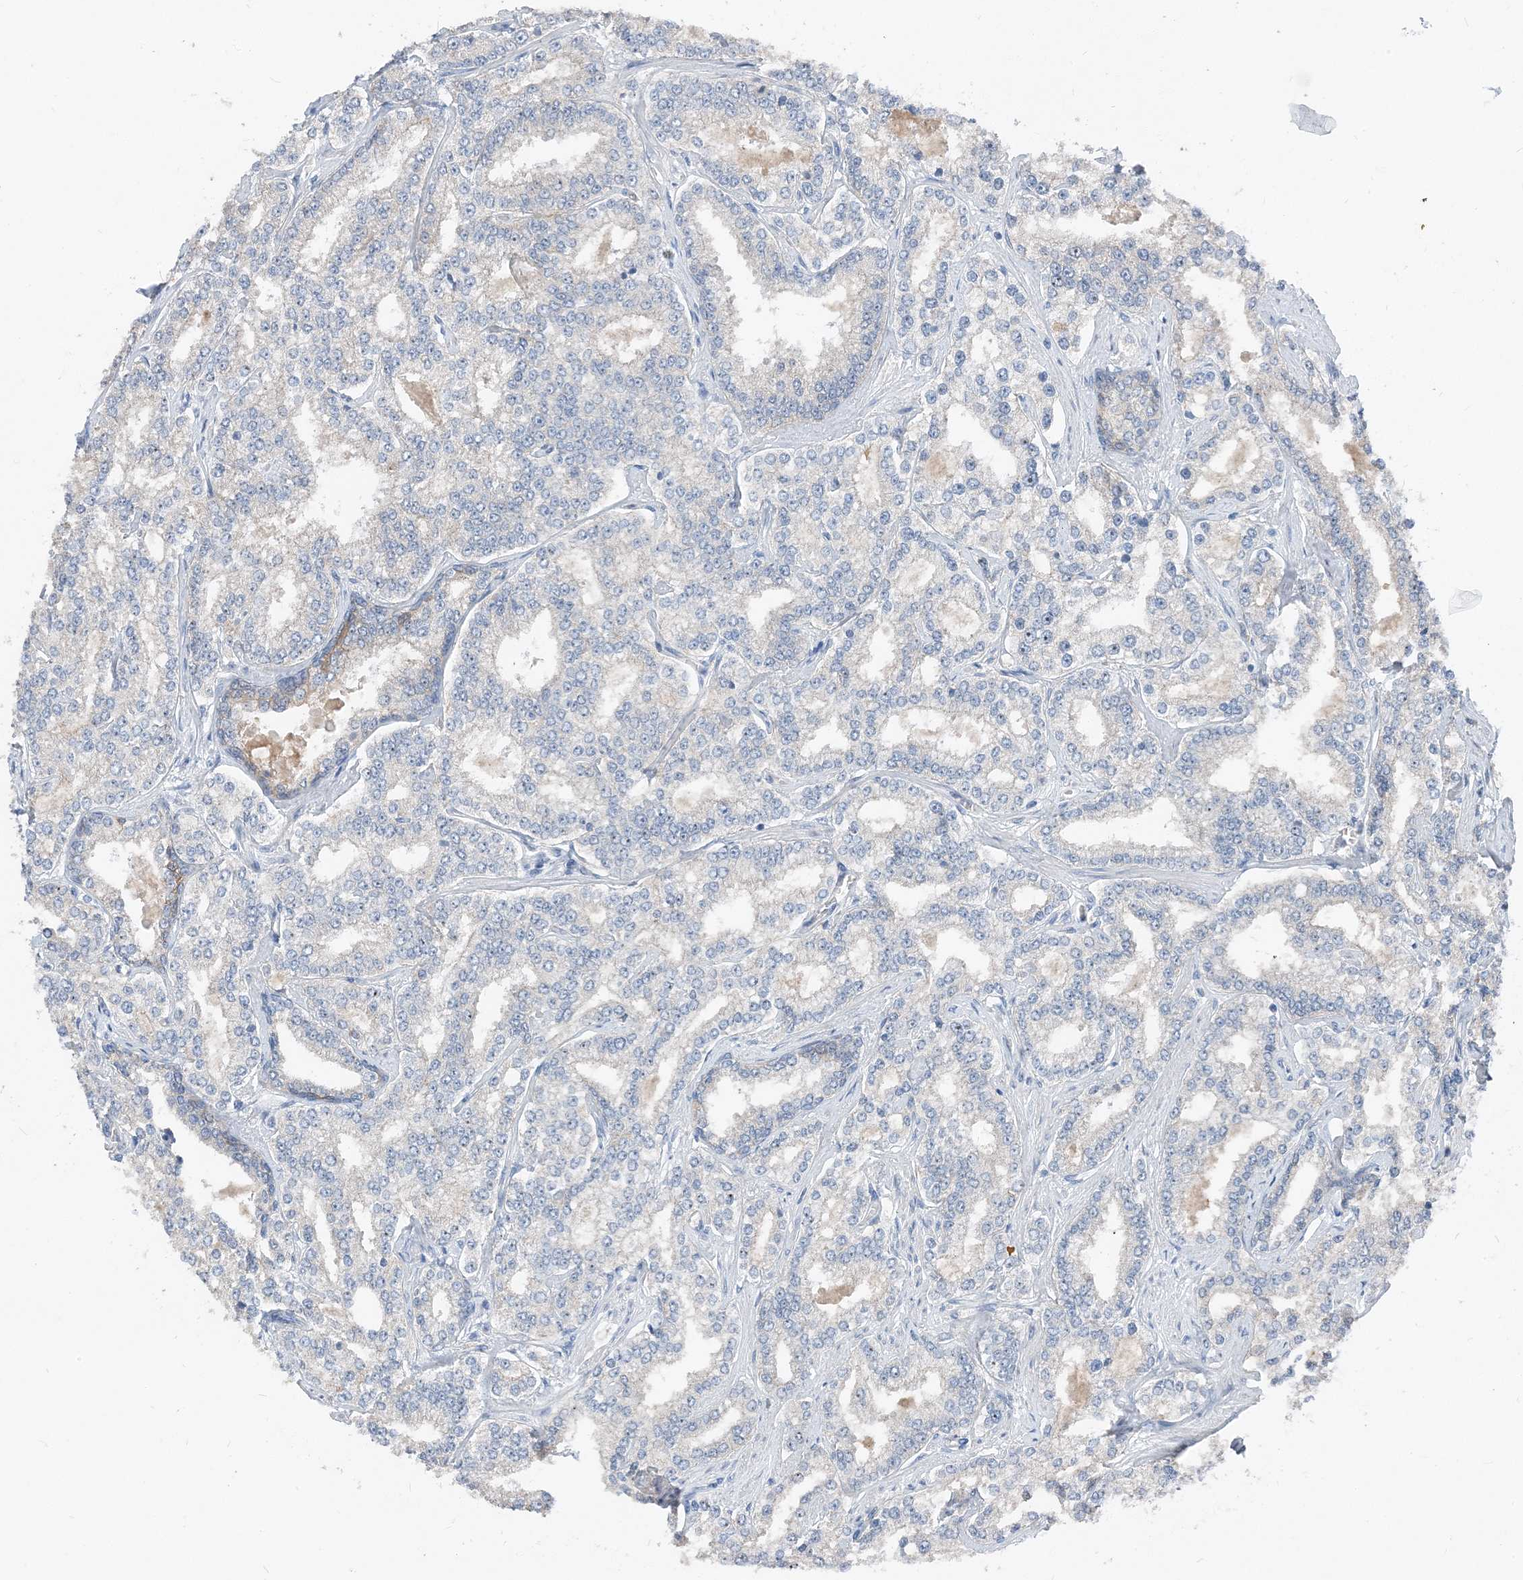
{"staining": {"intensity": "negative", "quantity": "none", "location": "none"}, "tissue": "prostate cancer", "cell_type": "Tumor cells", "image_type": "cancer", "snomed": [{"axis": "morphology", "description": "Normal tissue, NOS"}, {"axis": "morphology", "description": "Adenocarcinoma, High grade"}, {"axis": "topography", "description": "Prostate"}], "caption": "DAB (3,3'-diaminobenzidine) immunohistochemical staining of adenocarcinoma (high-grade) (prostate) displays no significant expression in tumor cells.", "gene": "NCOA7", "patient": {"sex": "male", "age": 83}}